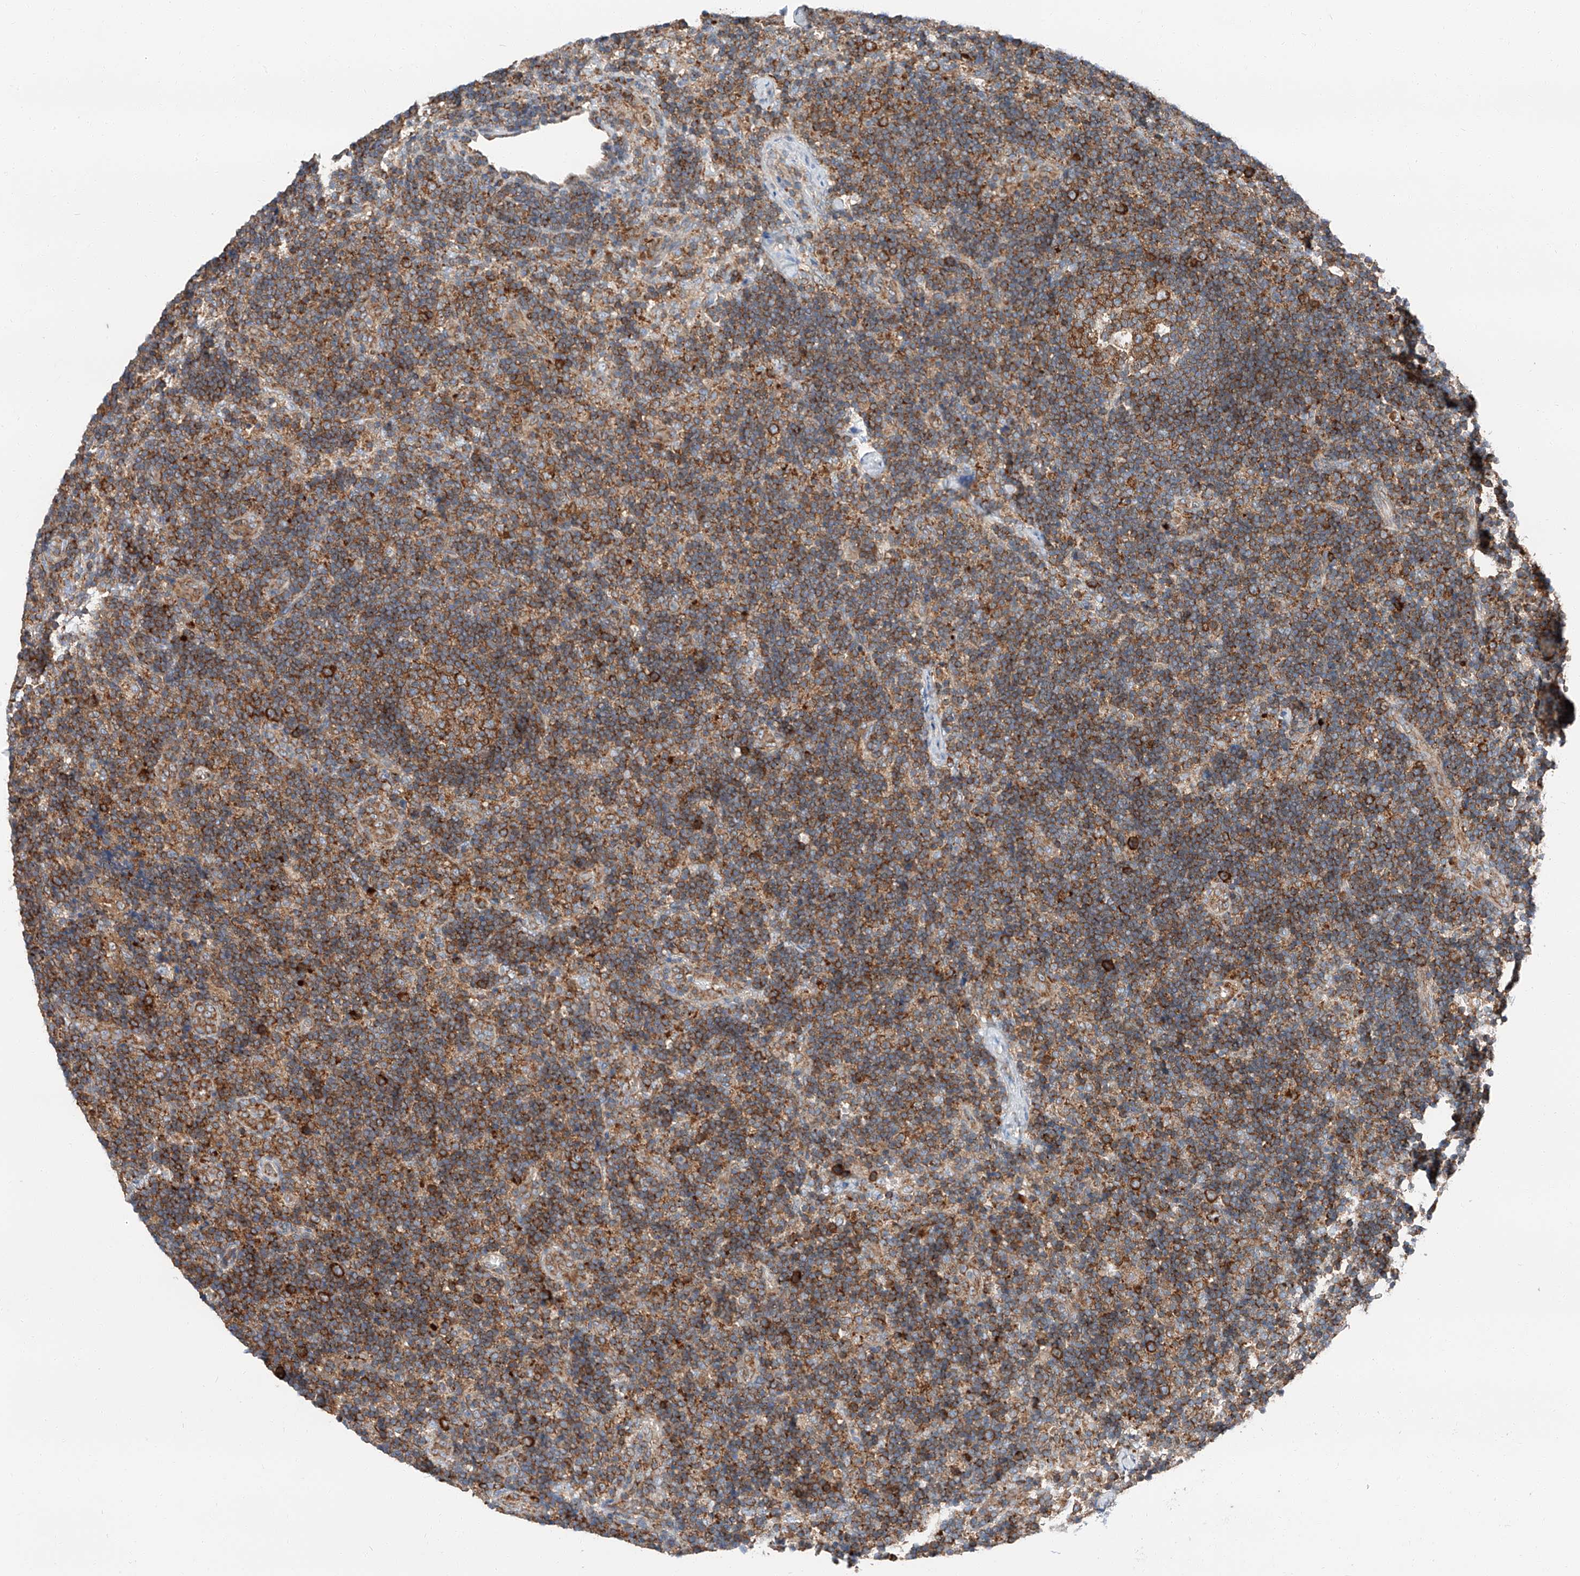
{"staining": {"intensity": "moderate", "quantity": ">75%", "location": "cytoplasmic/membranous"}, "tissue": "lymph node", "cell_type": "Germinal center cells", "image_type": "normal", "snomed": [{"axis": "morphology", "description": "Normal tissue, NOS"}, {"axis": "topography", "description": "Lymph node"}], "caption": "IHC (DAB) staining of normal lymph node displays moderate cytoplasmic/membranous protein positivity in about >75% of germinal center cells.", "gene": "ZC3H15", "patient": {"sex": "female", "age": 22}}